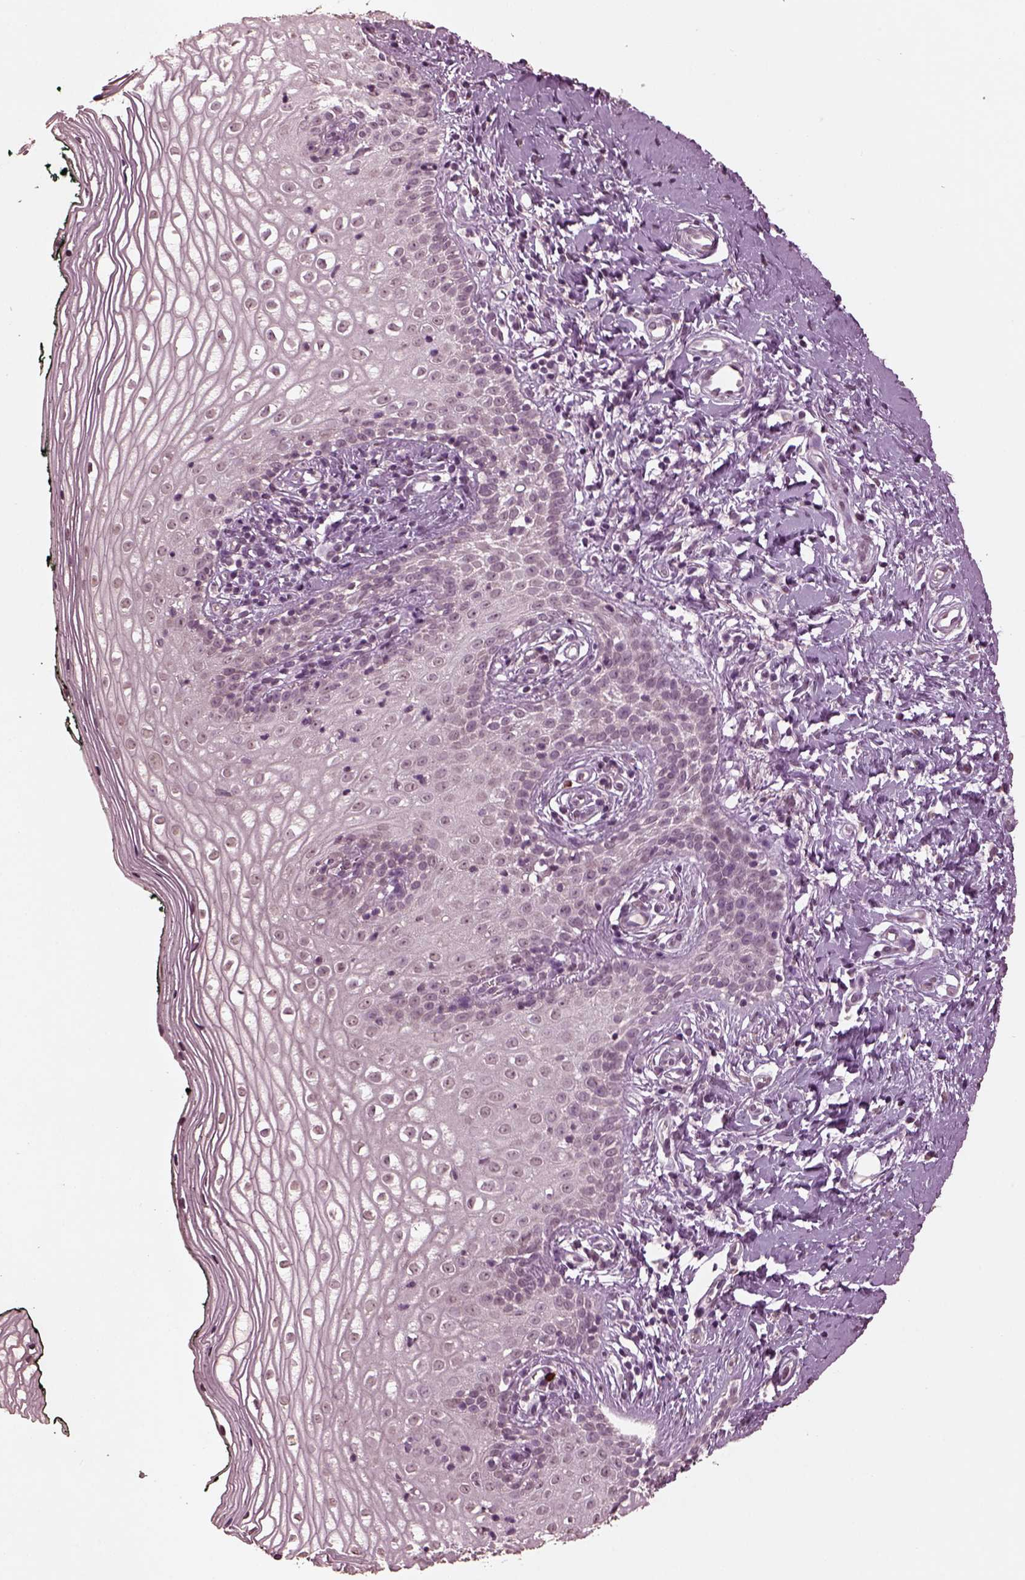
{"staining": {"intensity": "negative", "quantity": "none", "location": "none"}, "tissue": "vagina", "cell_type": "Squamous epithelial cells", "image_type": "normal", "snomed": [{"axis": "morphology", "description": "Normal tissue, NOS"}, {"axis": "topography", "description": "Vagina"}], "caption": "Squamous epithelial cells show no significant staining in unremarkable vagina. Nuclei are stained in blue.", "gene": "IL18RAP", "patient": {"sex": "female", "age": 47}}